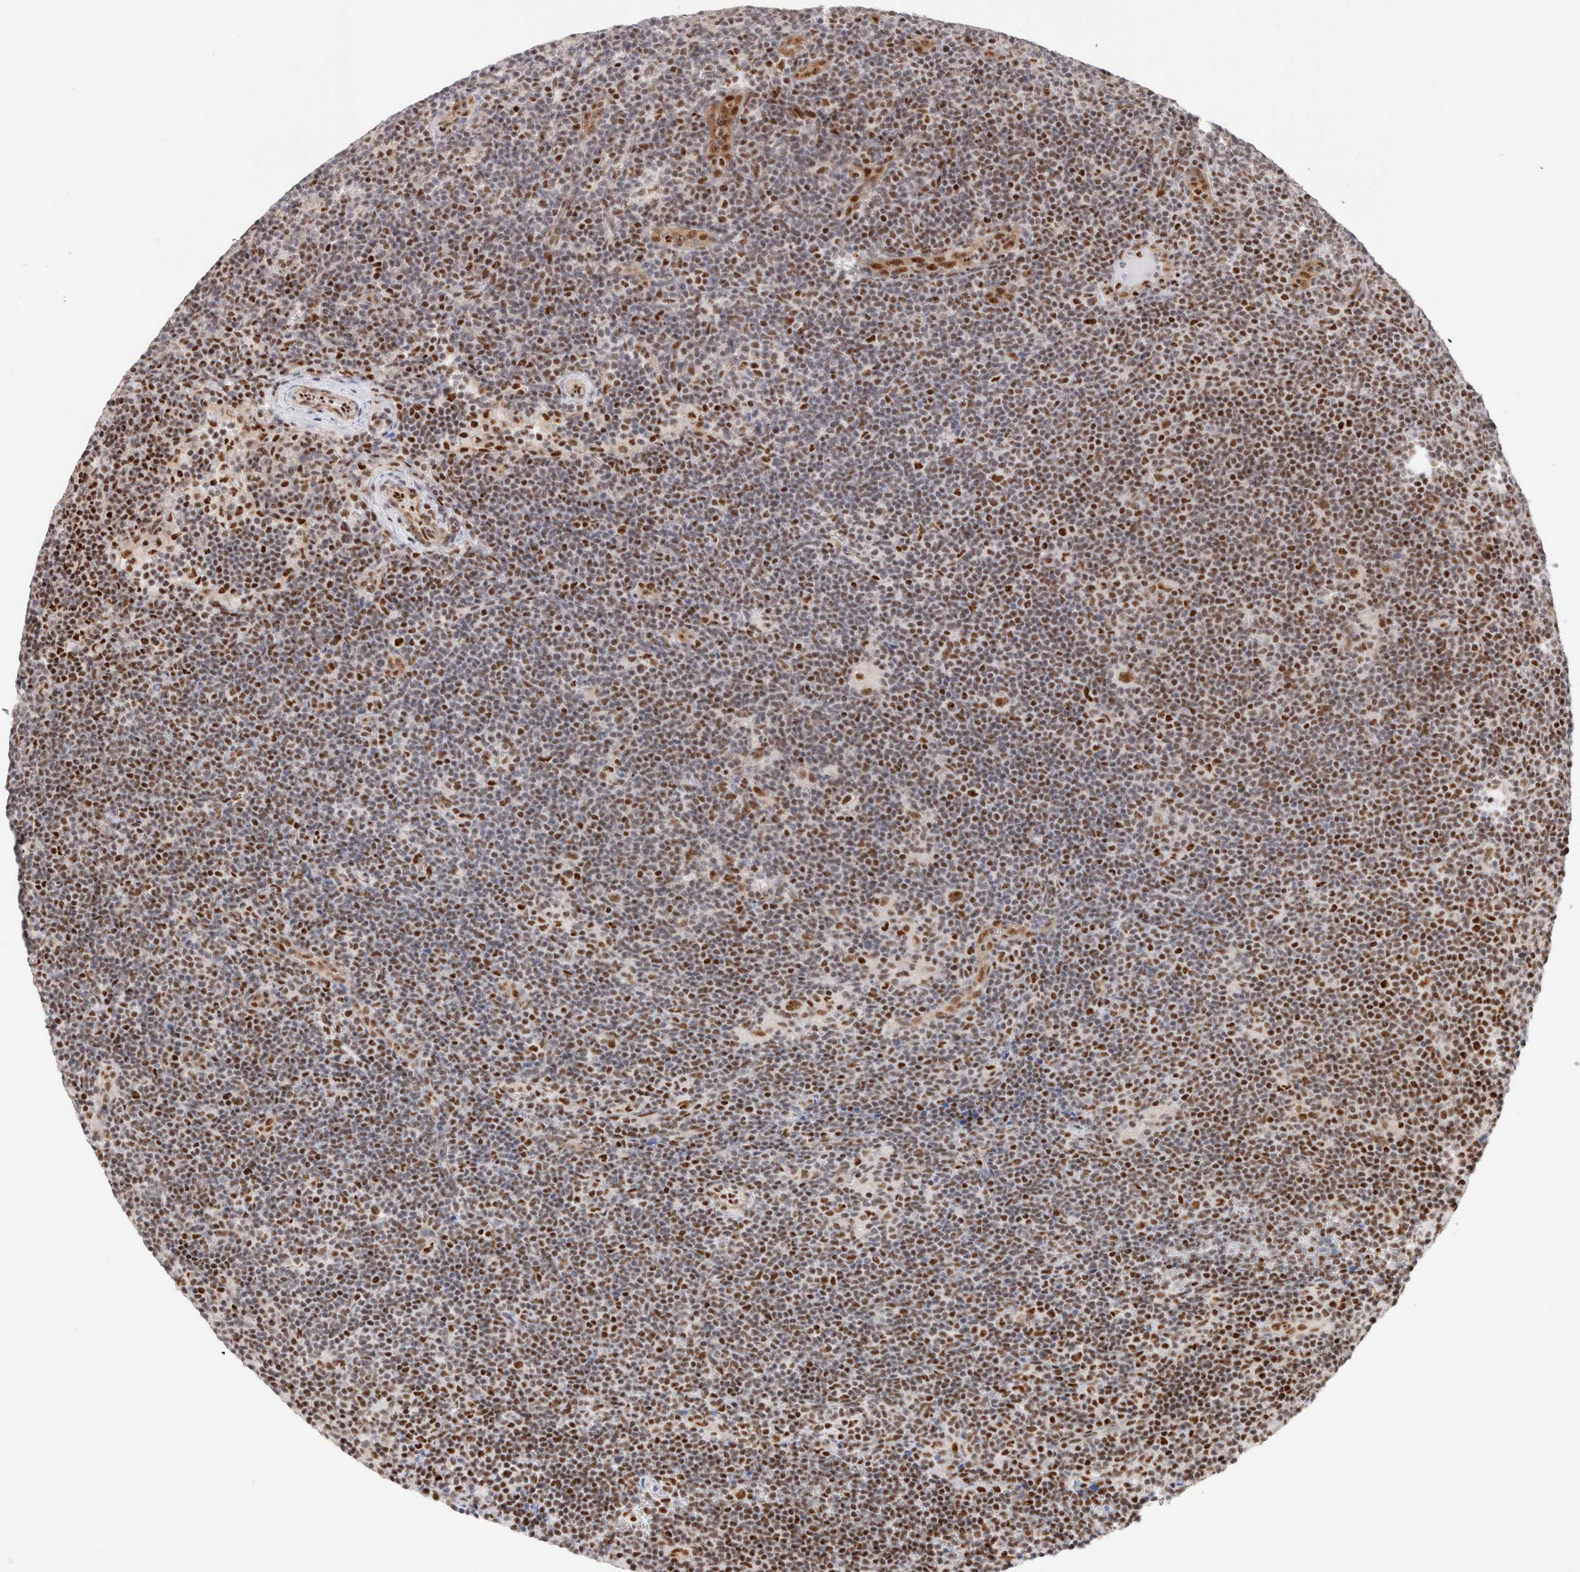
{"staining": {"intensity": "moderate", "quantity": "25%-75%", "location": "nuclear"}, "tissue": "lymphoma", "cell_type": "Tumor cells", "image_type": "cancer", "snomed": [{"axis": "morphology", "description": "Hodgkin's disease, NOS"}, {"axis": "topography", "description": "Lymph node"}], "caption": "Protein expression analysis of lymphoma displays moderate nuclear expression in about 25%-75% of tumor cells. The protein is stained brown, and the nuclei are stained in blue (DAB (3,3'-diaminobenzidine) IHC with brightfield microscopy, high magnification).", "gene": "ID3", "patient": {"sex": "female", "age": 57}}